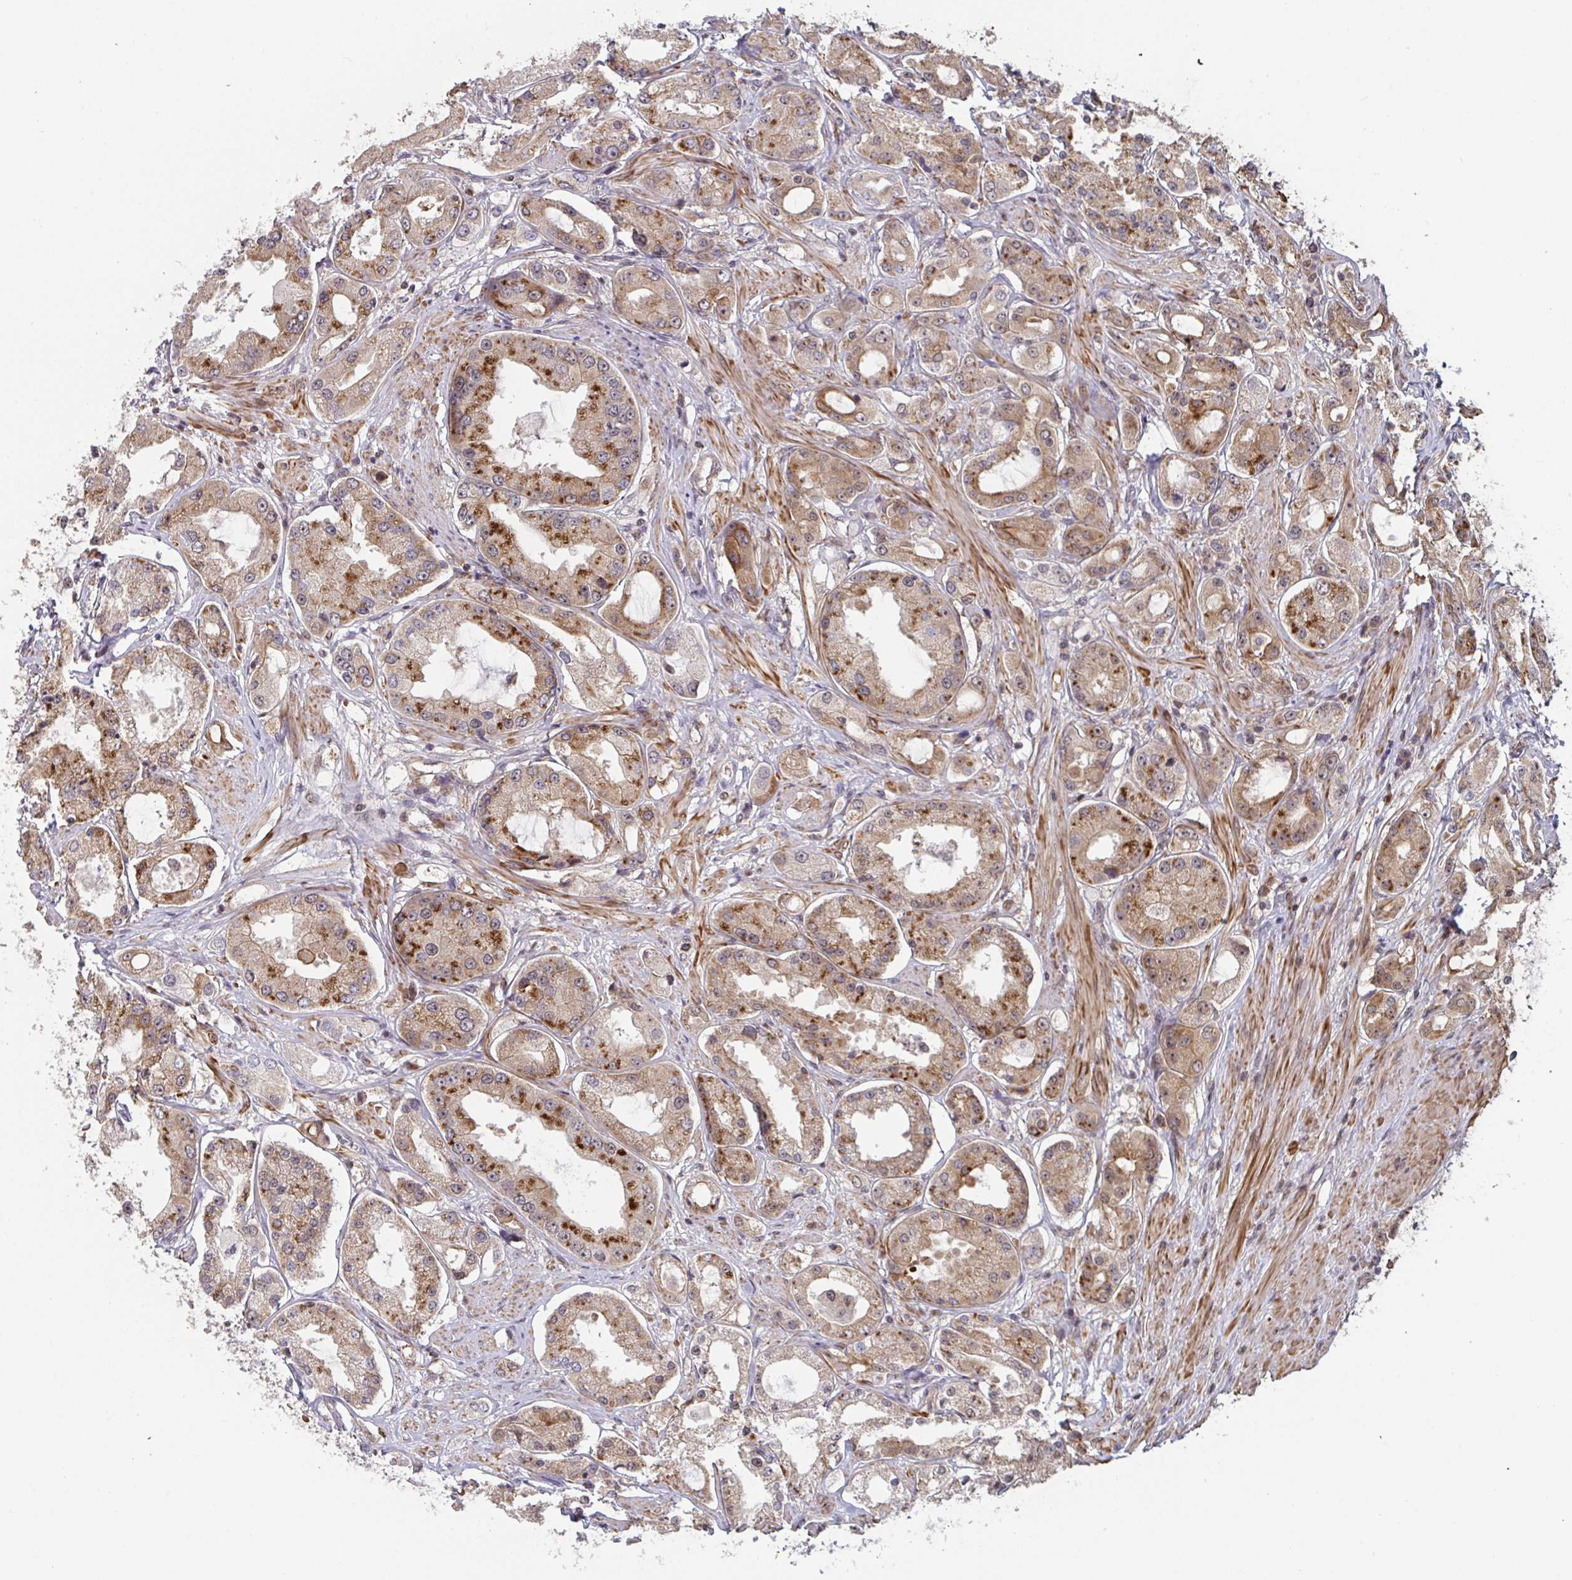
{"staining": {"intensity": "moderate", "quantity": ">75%", "location": "cytoplasmic/membranous"}, "tissue": "prostate cancer", "cell_type": "Tumor cells", "image_type": "cancer", "snomed": [{"axis": "morphology", "description": "Adenocarcinoma, High grade"}, {"axis": "topography", "description": "Prostate"}], "caption": "Tumor cells show medium levels of moderate cytoplasmic/membranous expression in approximately >75% of cells in prostate adenocarcinoma (high-grade).", "gene": "NLRP13", "patient": {"sex": "male", "age": 69}}